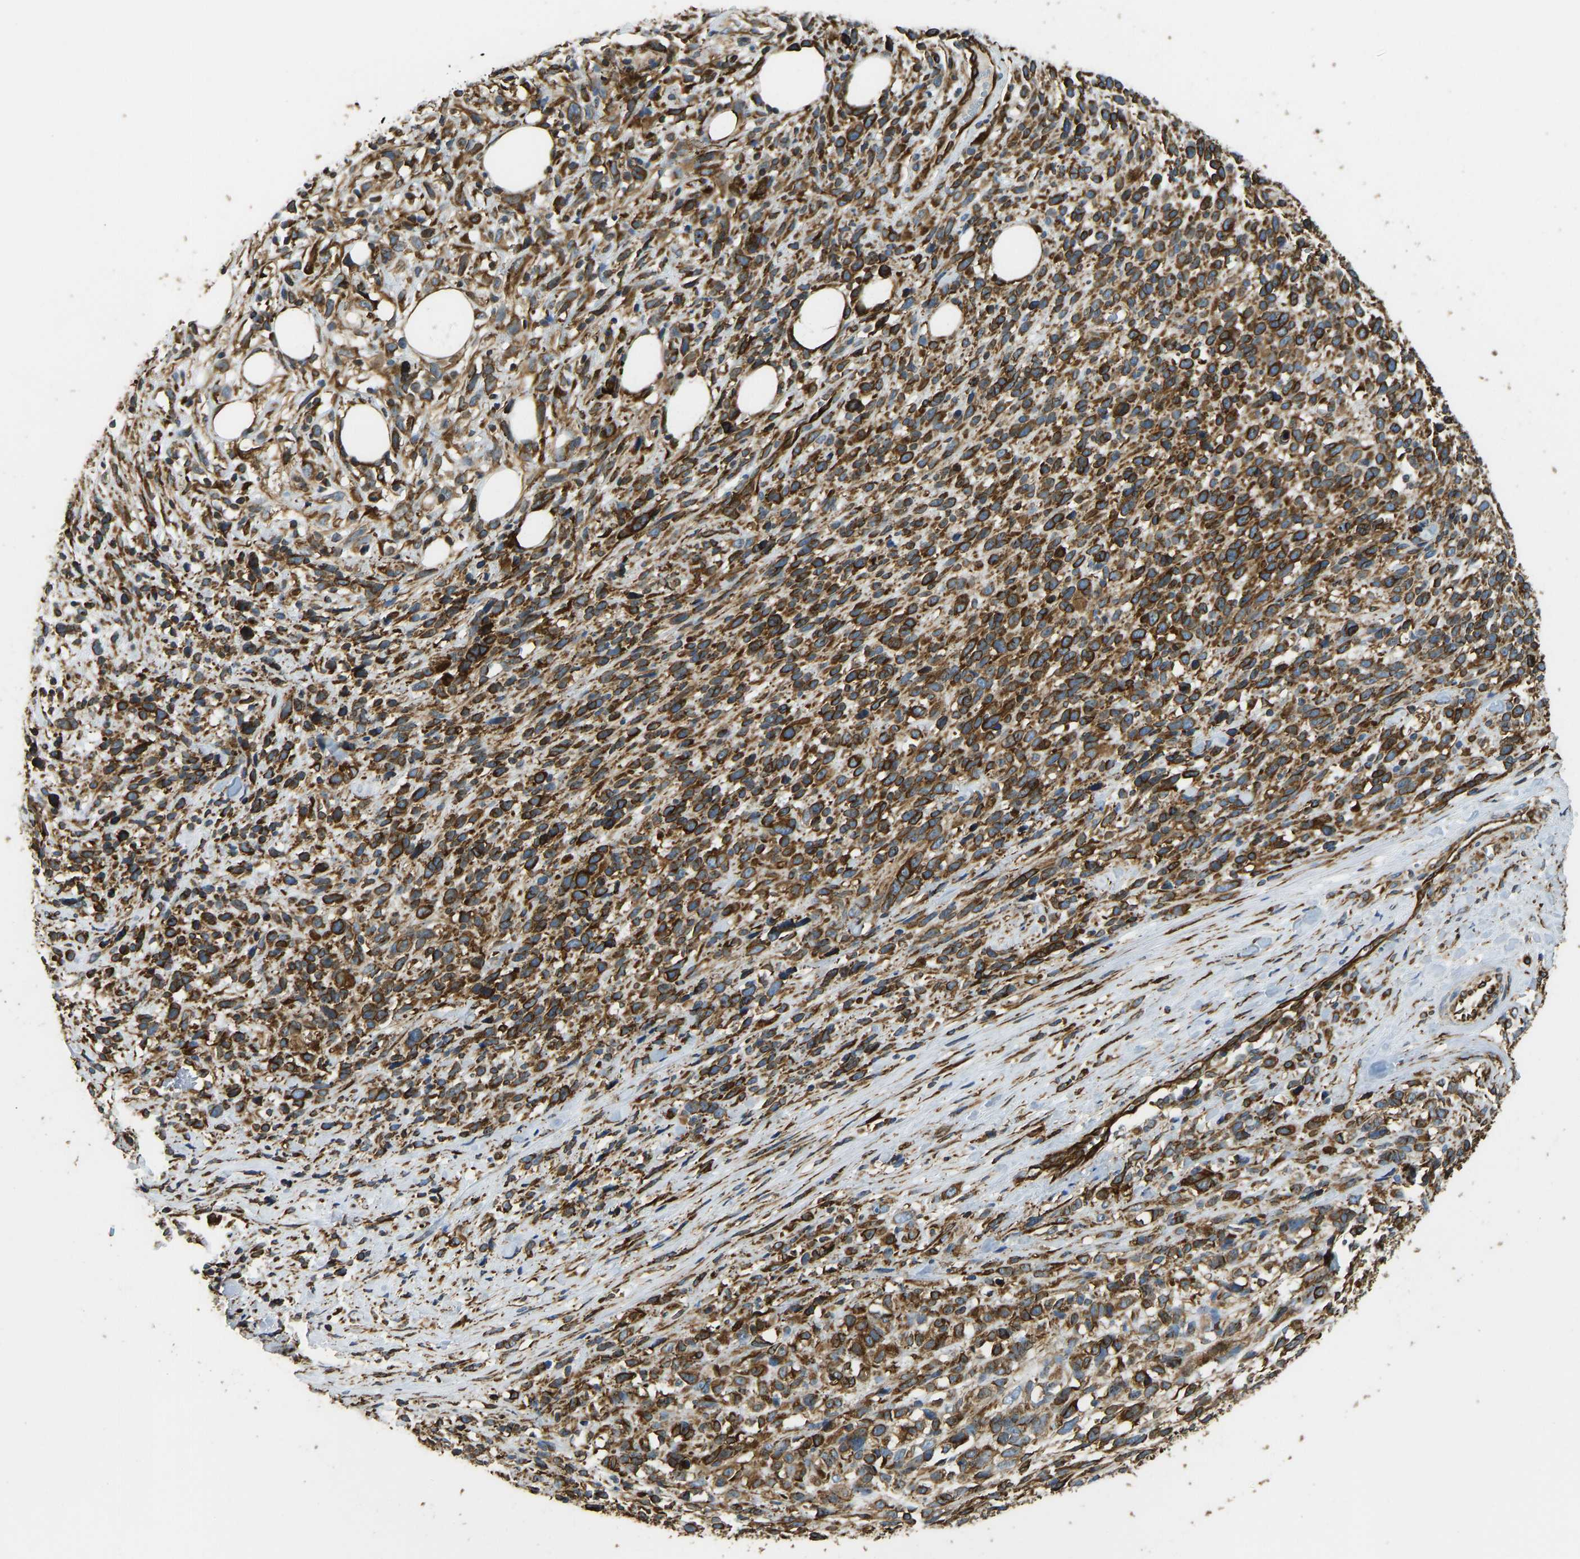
{"staining": {"intensity": "strong", "quantity": ">75%", "location": "cytoplasmic/membranous"}, "tissue": "melanoma", "cell_type": "Tumor cells", "image_type": "cancer", "snomed": [{"axis": "morphology", "description": "Malignant melanoma, NOS"}, {"axis": "topography", "description": "Skin"}], "caption": "Immunohistochemical staining of melanoma exhibits high levels of strong cytoplasmic/membranous positivity in about >75% of tumor cells.", "gene": "BEX3", "patient": {"sex": "female", "age": 55}}